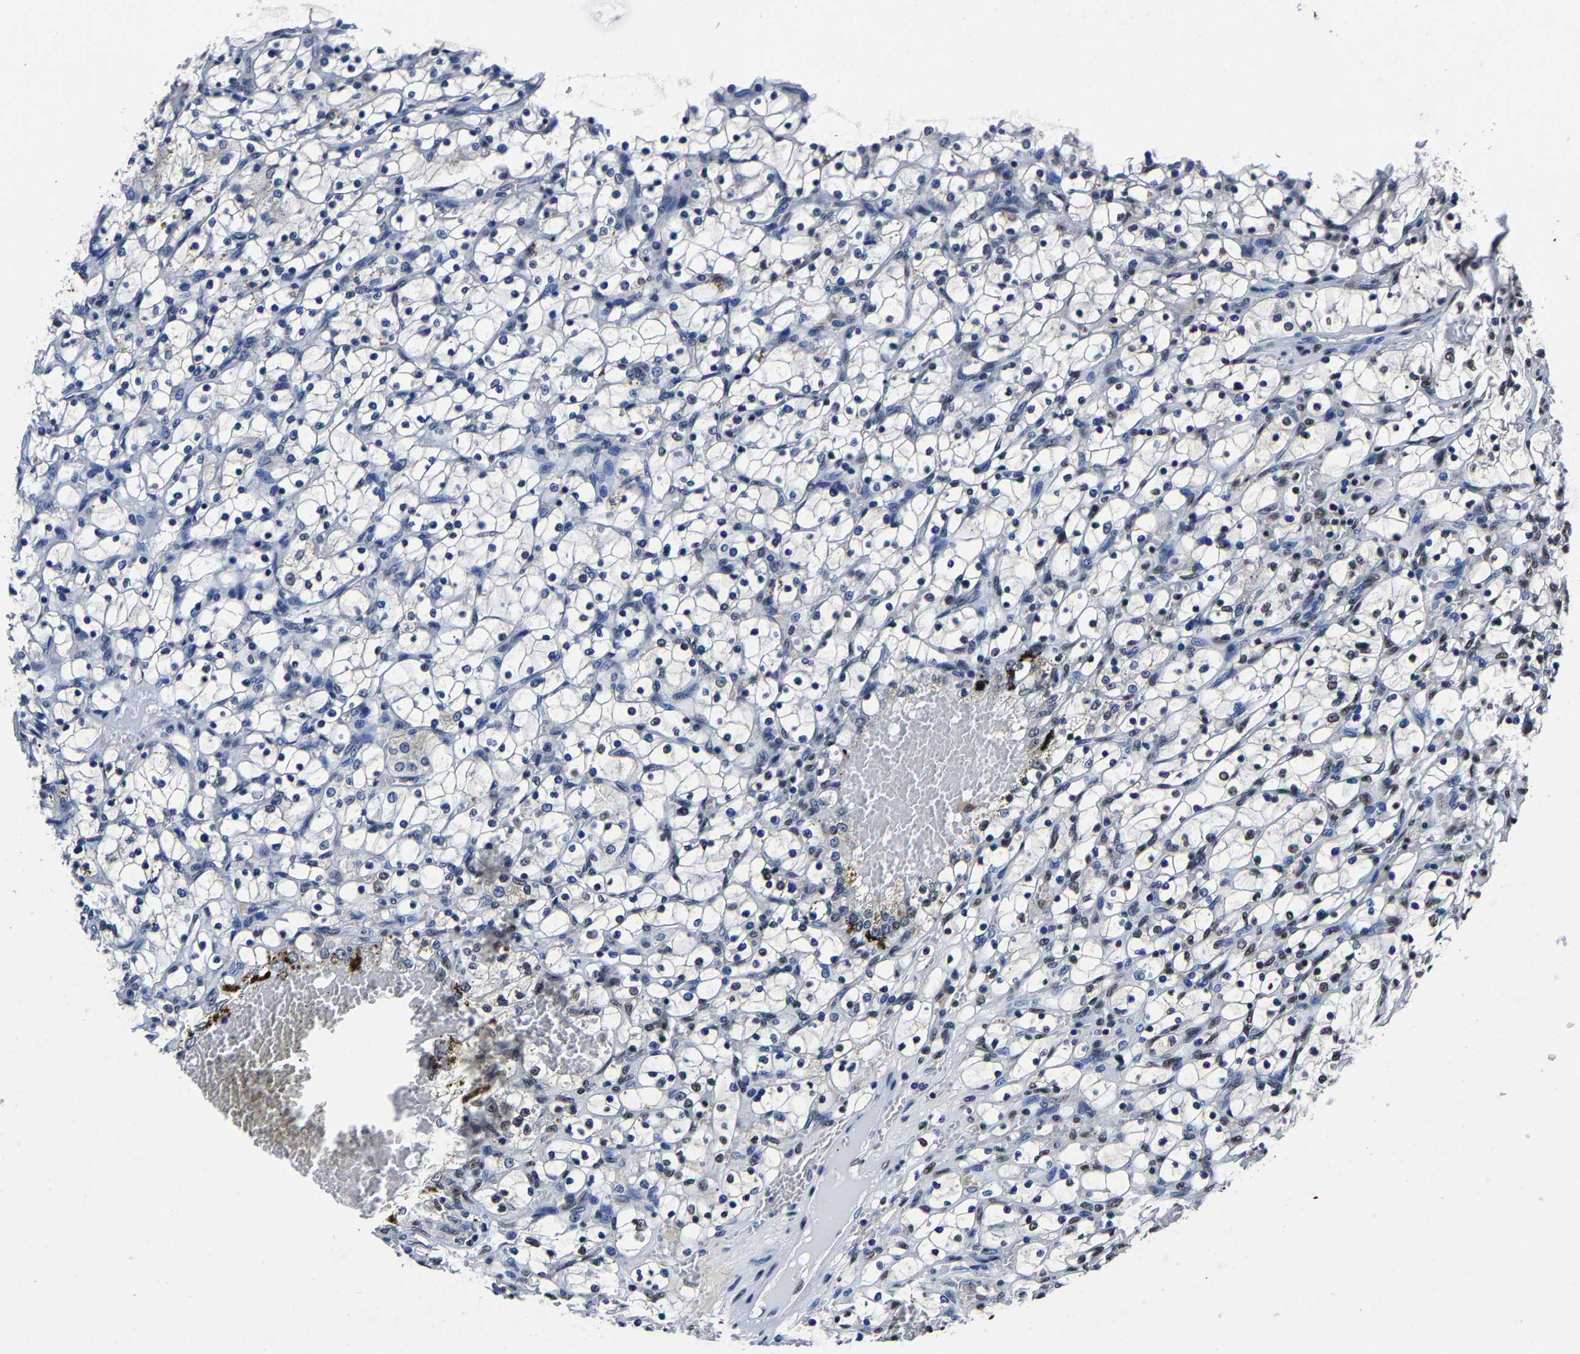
{"staining": {"intensity": "negative", "quantity": "none", "location": "none"}, "tissue": "renal cancer", "cell_type": "Tumor cells", "image_type": "cancer", "snomed": [{"axis": "morphology", "description": "Adenocarcinoma, NOS"}, {"axis": "topography", "description": "Kidney"}], "caption": "Immunohistochemistry histopathology image of neoplastic tissue: human renal cancer stained with DAB exhibits no significant protein expression in tumor cells.", "gene": "RBM45", "patient": {"sex": "female", "age": 69}}